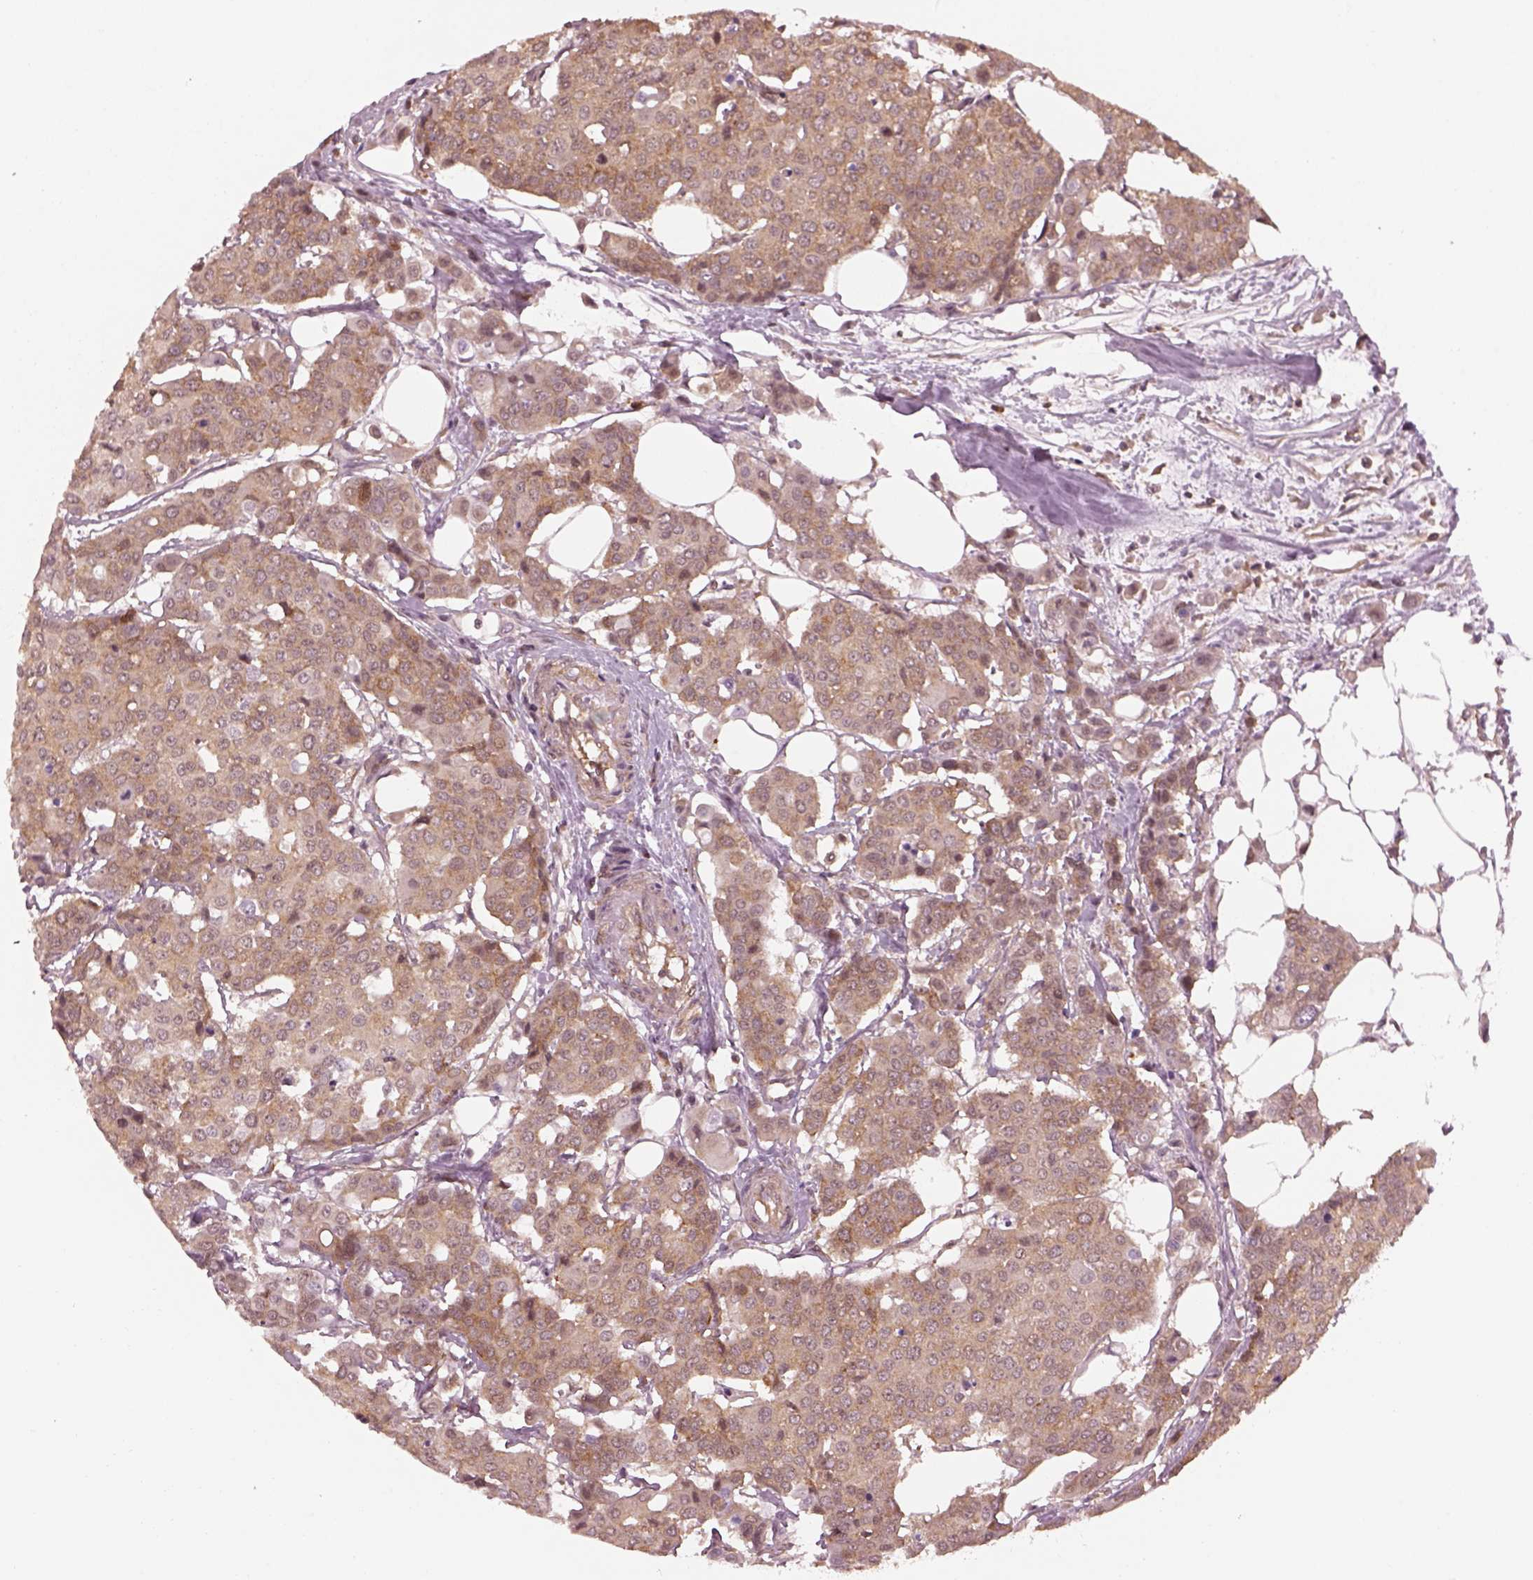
{"staining": {"intensity": "weak", "quantity": ">75%", "location": "cytoplasmic/membranous"}, "tissue": "carcinoid", "cell_type": "Tumor cells", "image_type": "cancer", "snomed": [{"axis": "morphology", "description": "Carcinoid, malignant, NOS"}, {"axis": "topography", "description": "Colon"}], "caption": "IHC histopathology image of neoplastic tissue: carcinoid stained using immunohistochemistry (IHC) reveals low levels of weak protein expression localized specifically in the cytoplasmic/membranous of tumor cells, appearing as a cytoplasmic/membranous brown color.", "gene": "LSM14A", "patient": {"sex": "male", "age": 81}}